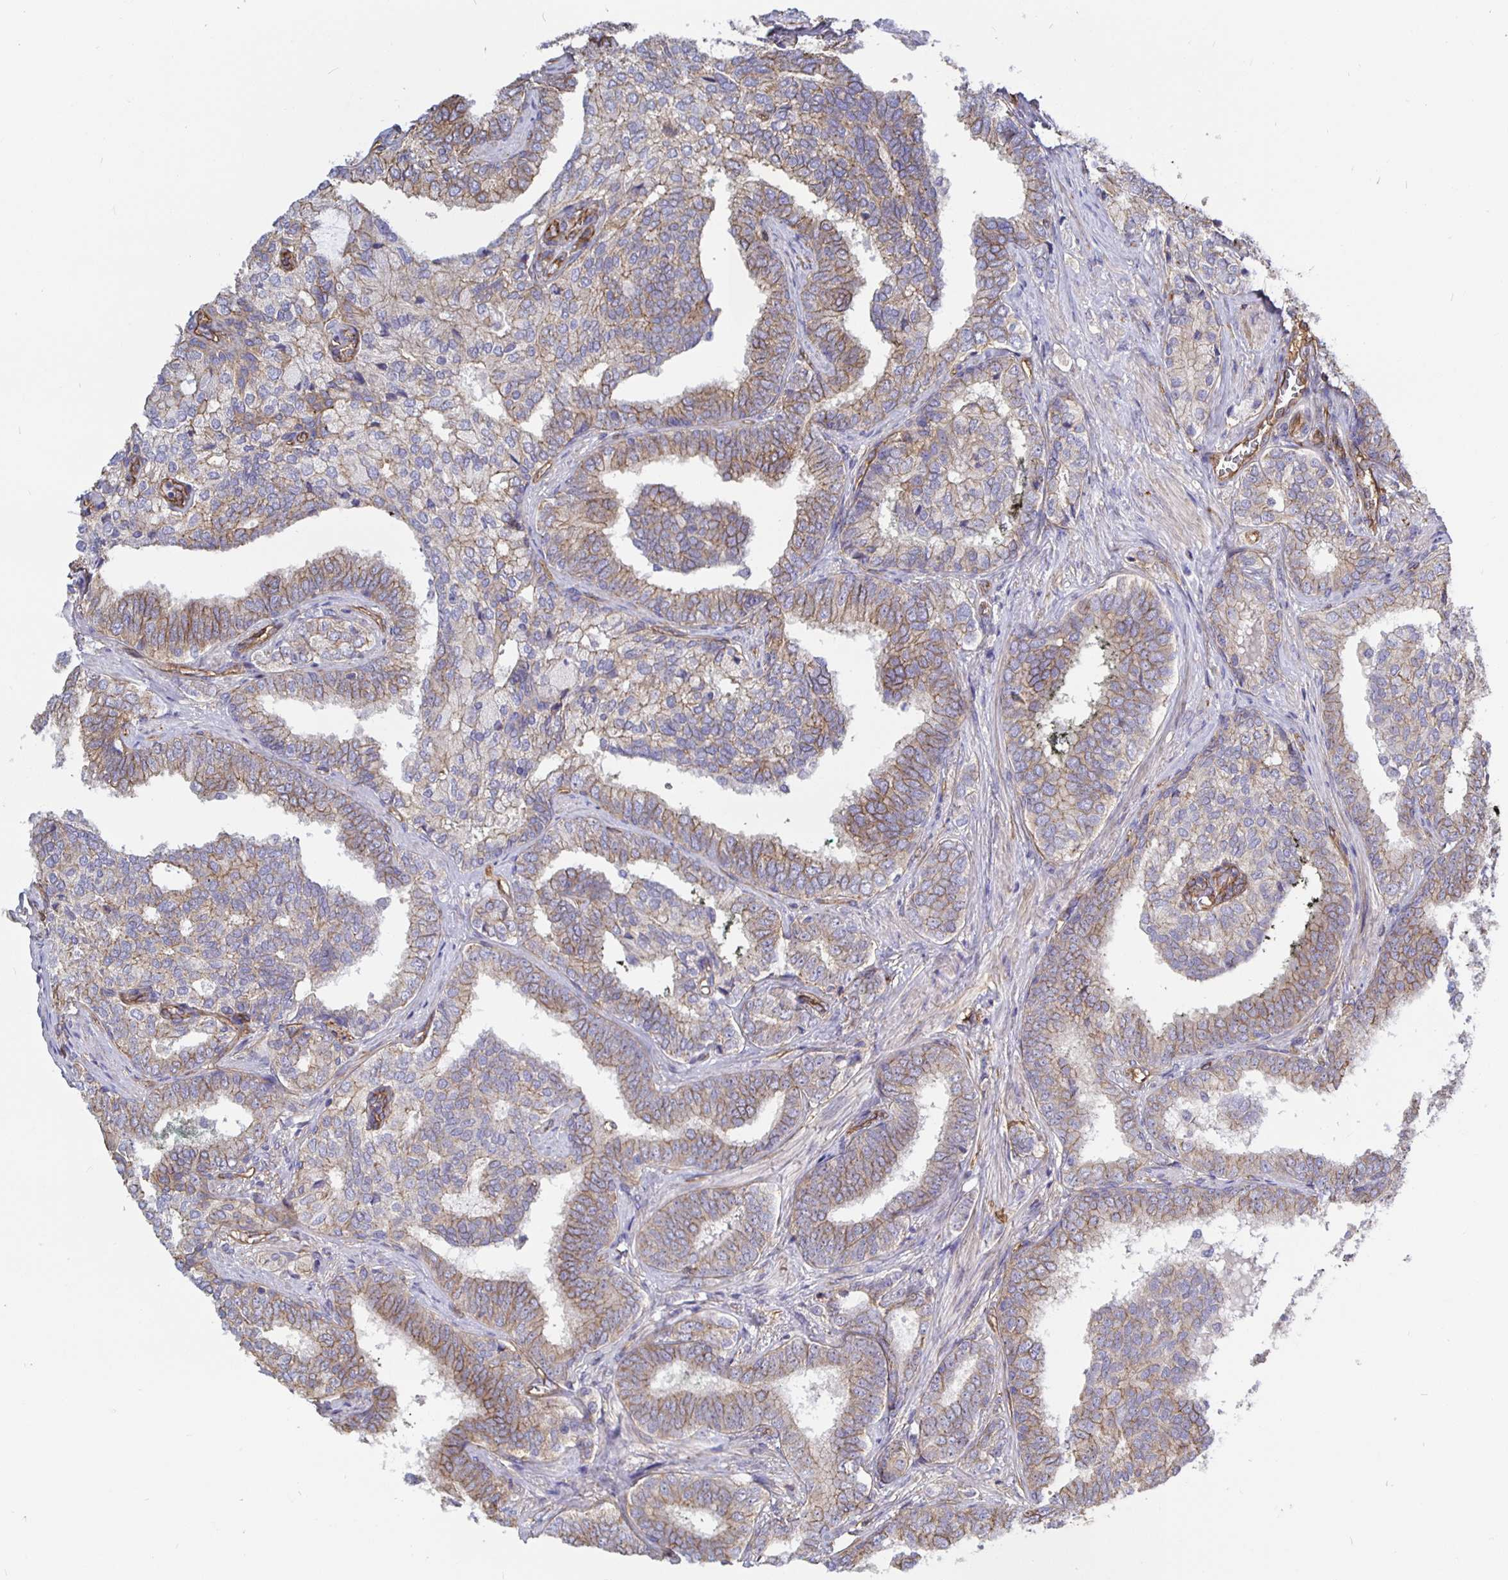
{"staining": {"intensity": "moderate", "quantity": "25%-75%", "location": "cytoplasmic/membranous"}, "tissue": "prostate cancer", "cell_type": "Tumor cells", "image_type": "cancer", "snomed": [{"axis": "morphology", "description": "Adenocarcinoma, High grade"}, {"axis": "topography", "description": "Prostate"}], "caption": "This is a photomicrograph of IHC staining of adenocarcinoma (high-grade) (prostate), which shows moderate expression in the cytoplasmic/membranous of tumor cells.", "gene": "ARHGEF39", "patient": {"sex": "male", "age": 72}}